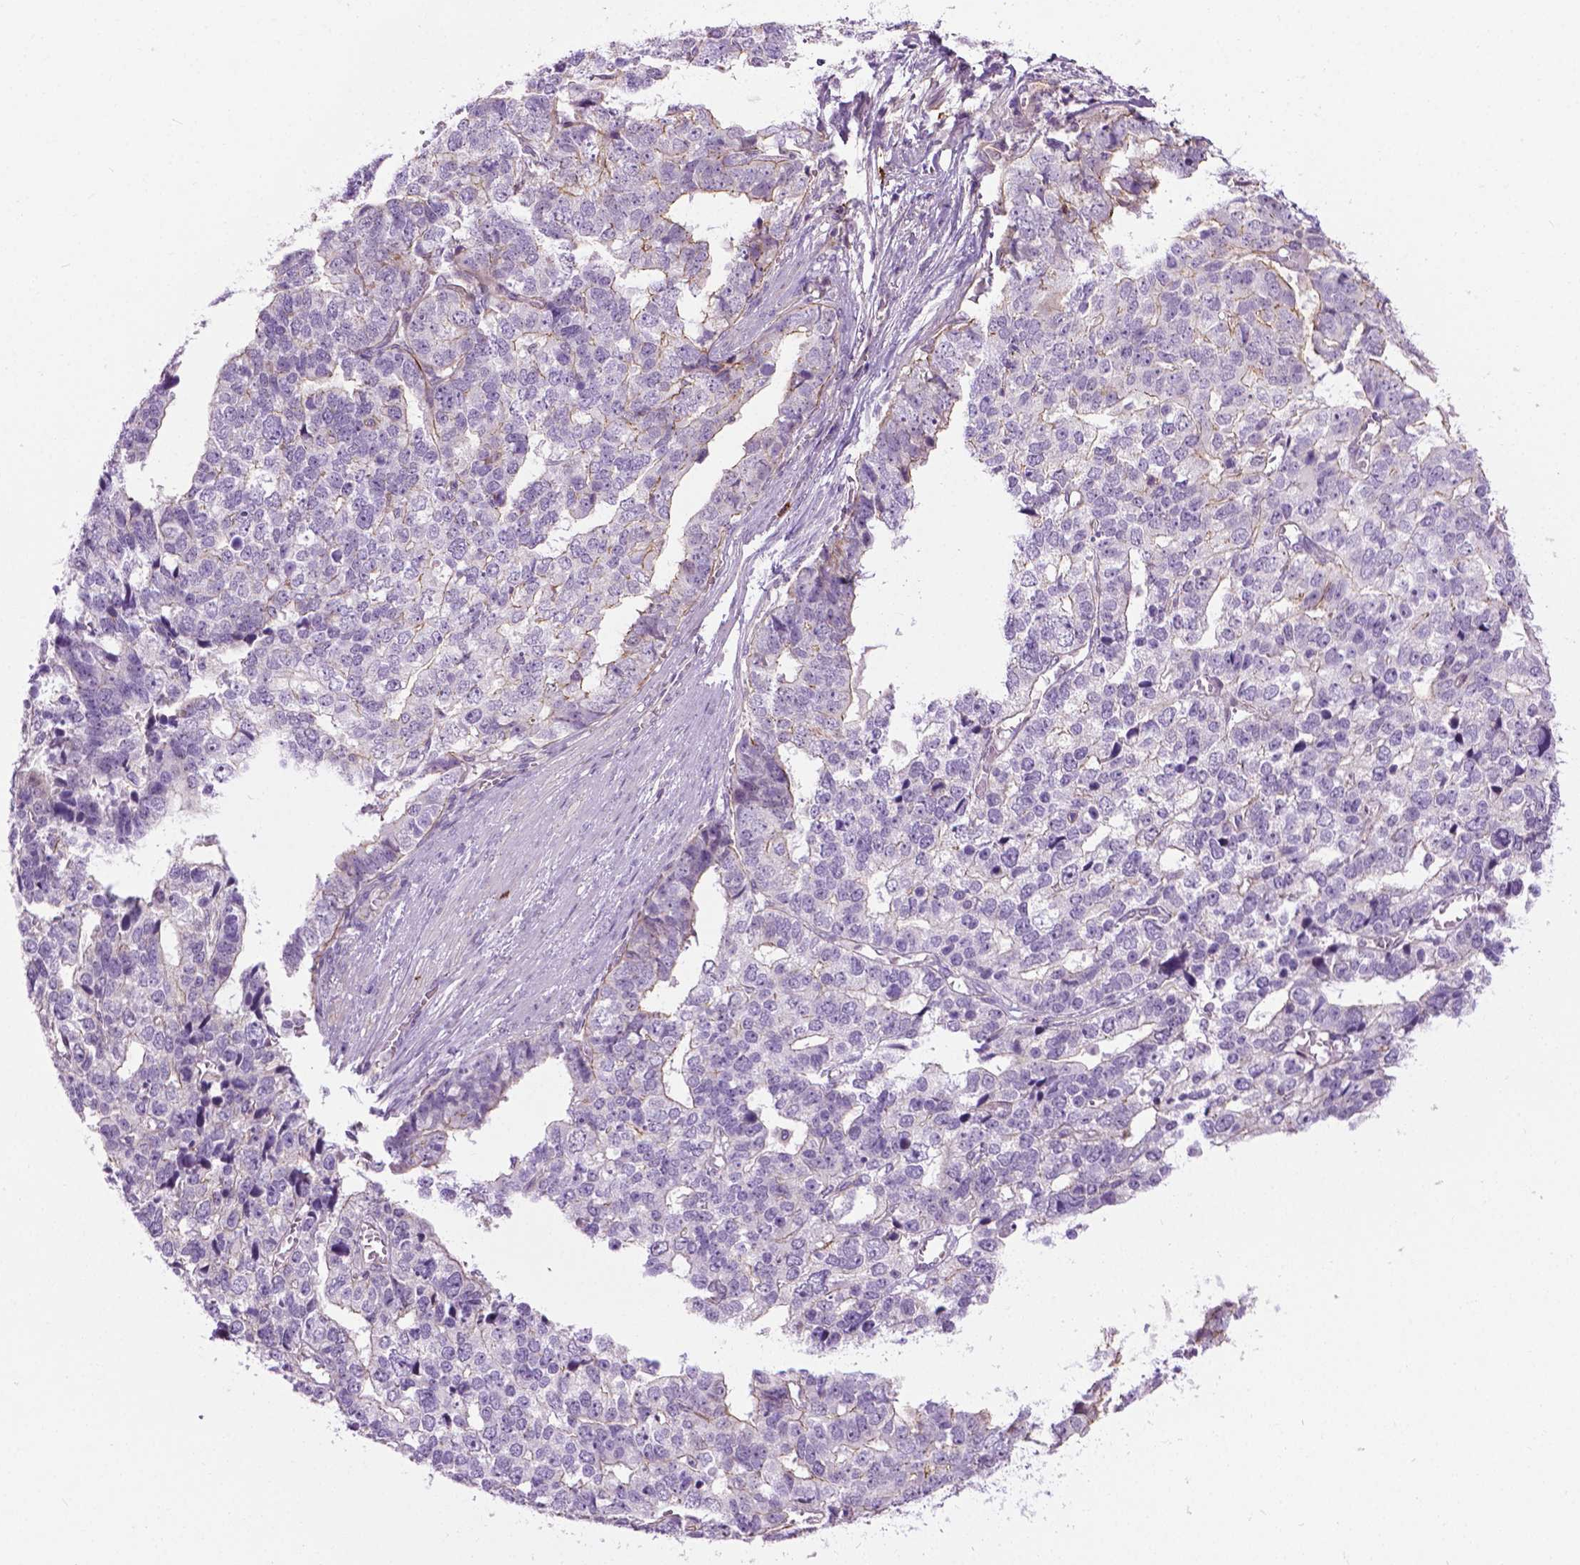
{"staining": {"intensity": "negative", "quantity": "none", "location": "none"}, "tissue": "stomach cancer", "cell_type": "Tumor cells", "image_type": "cancer", "snomed": [{"axis": "morphology", "description": "Adenocarcinoma, NOS"}, {"axis": "topography", "description": "Stomach"}], "caption": "Tumor cells show no significant protein expression in adenocarcinoma (stomach).", "gene": "SPECC1L", "patient": {"sex": "male", "age": 69}}